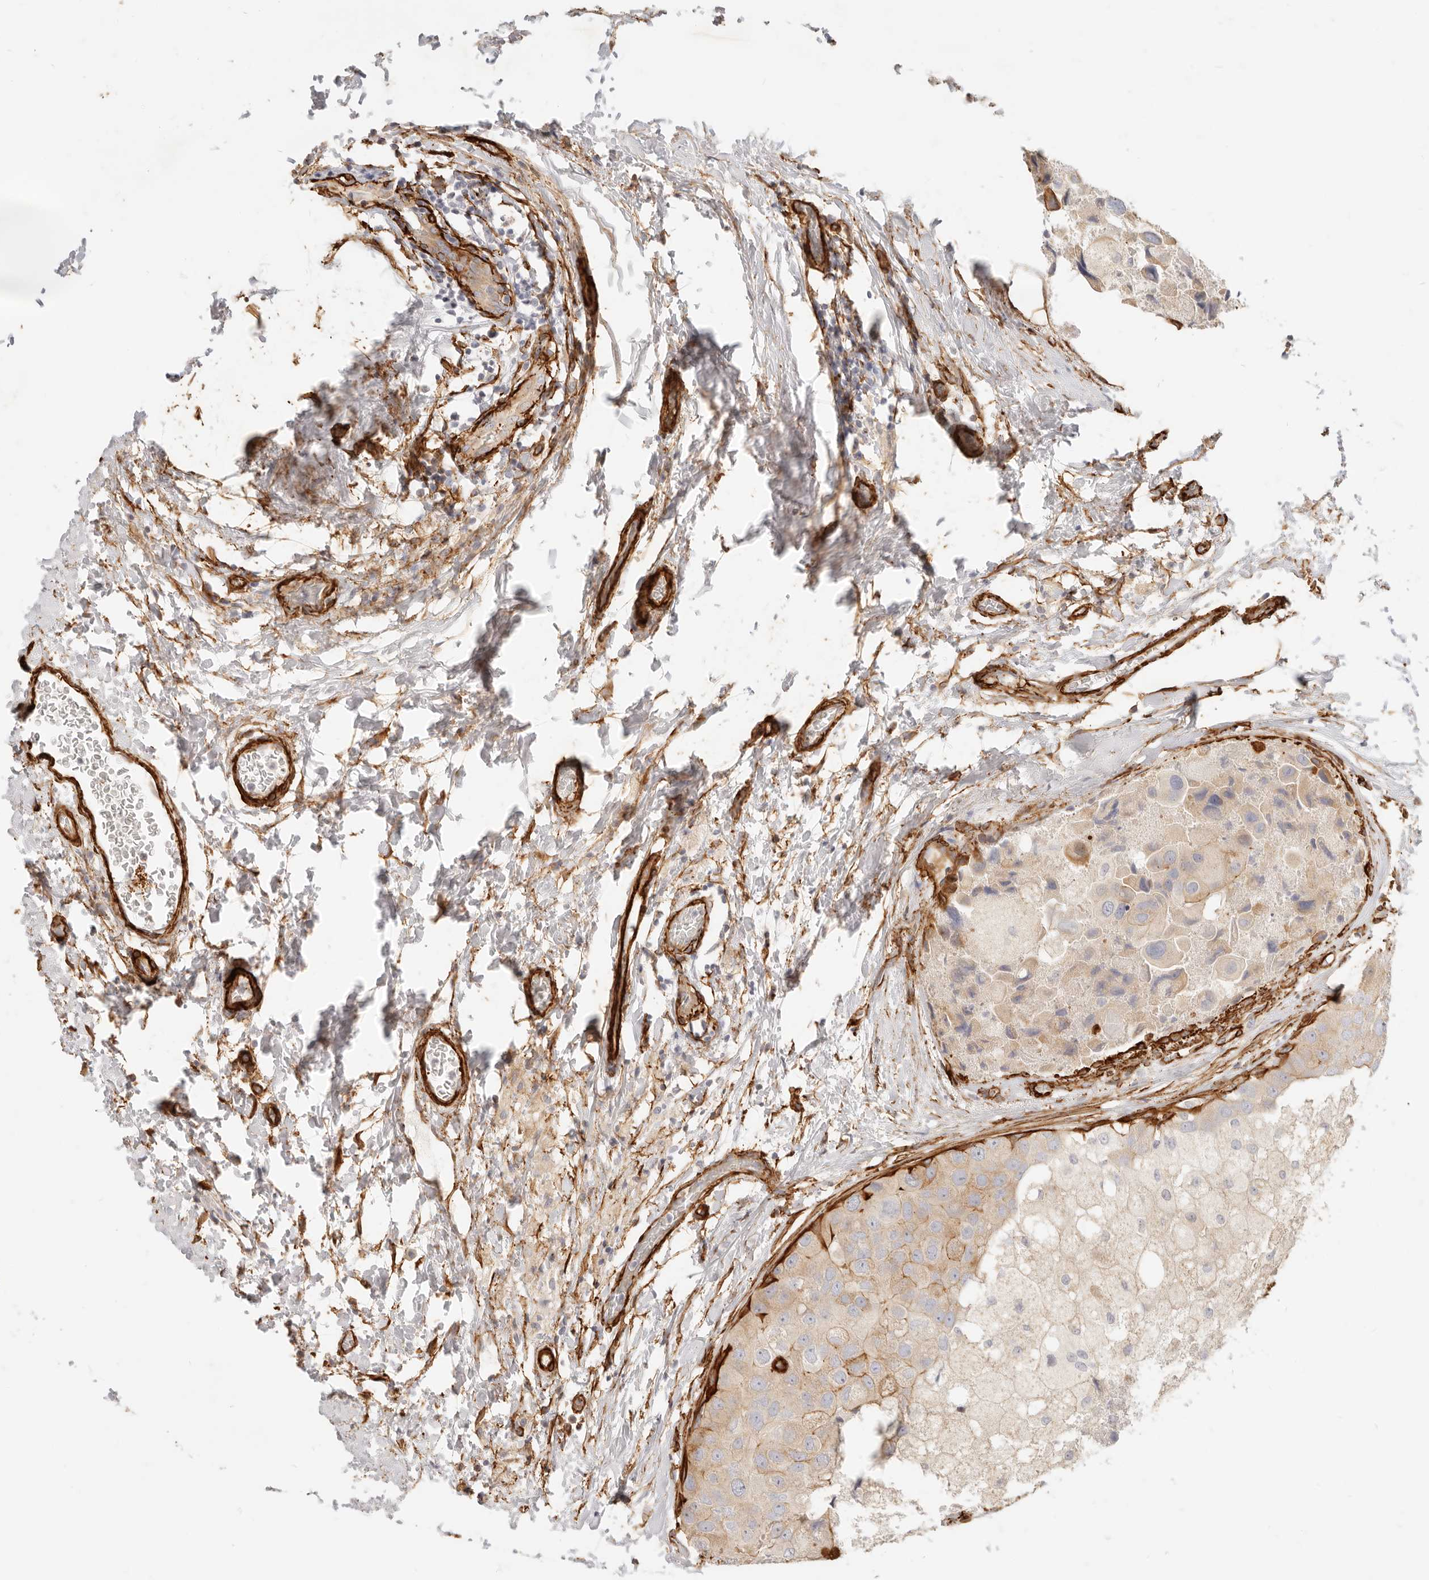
{"staining": {"intensity": "weak", "quantity": "25%-75%", "location": "cytoplasmic/membranous"}, "tissue": "breast cancer", "cell_type": "Tumor cells", "image_type": "cancer", "snomed": [{"axis": "morphology", "description": "Duct carcinoma"}, {"axis": "topography", "description": "Breast"}], "caption": "Immunohistochemical staining of human breast cancer exhibits low levels of weak cytoplasmic/membranous protein staining in about 25%-75% of tumor cells.", "gene": "TMTC2", "patient": {"sex": "female", "age": 62}}